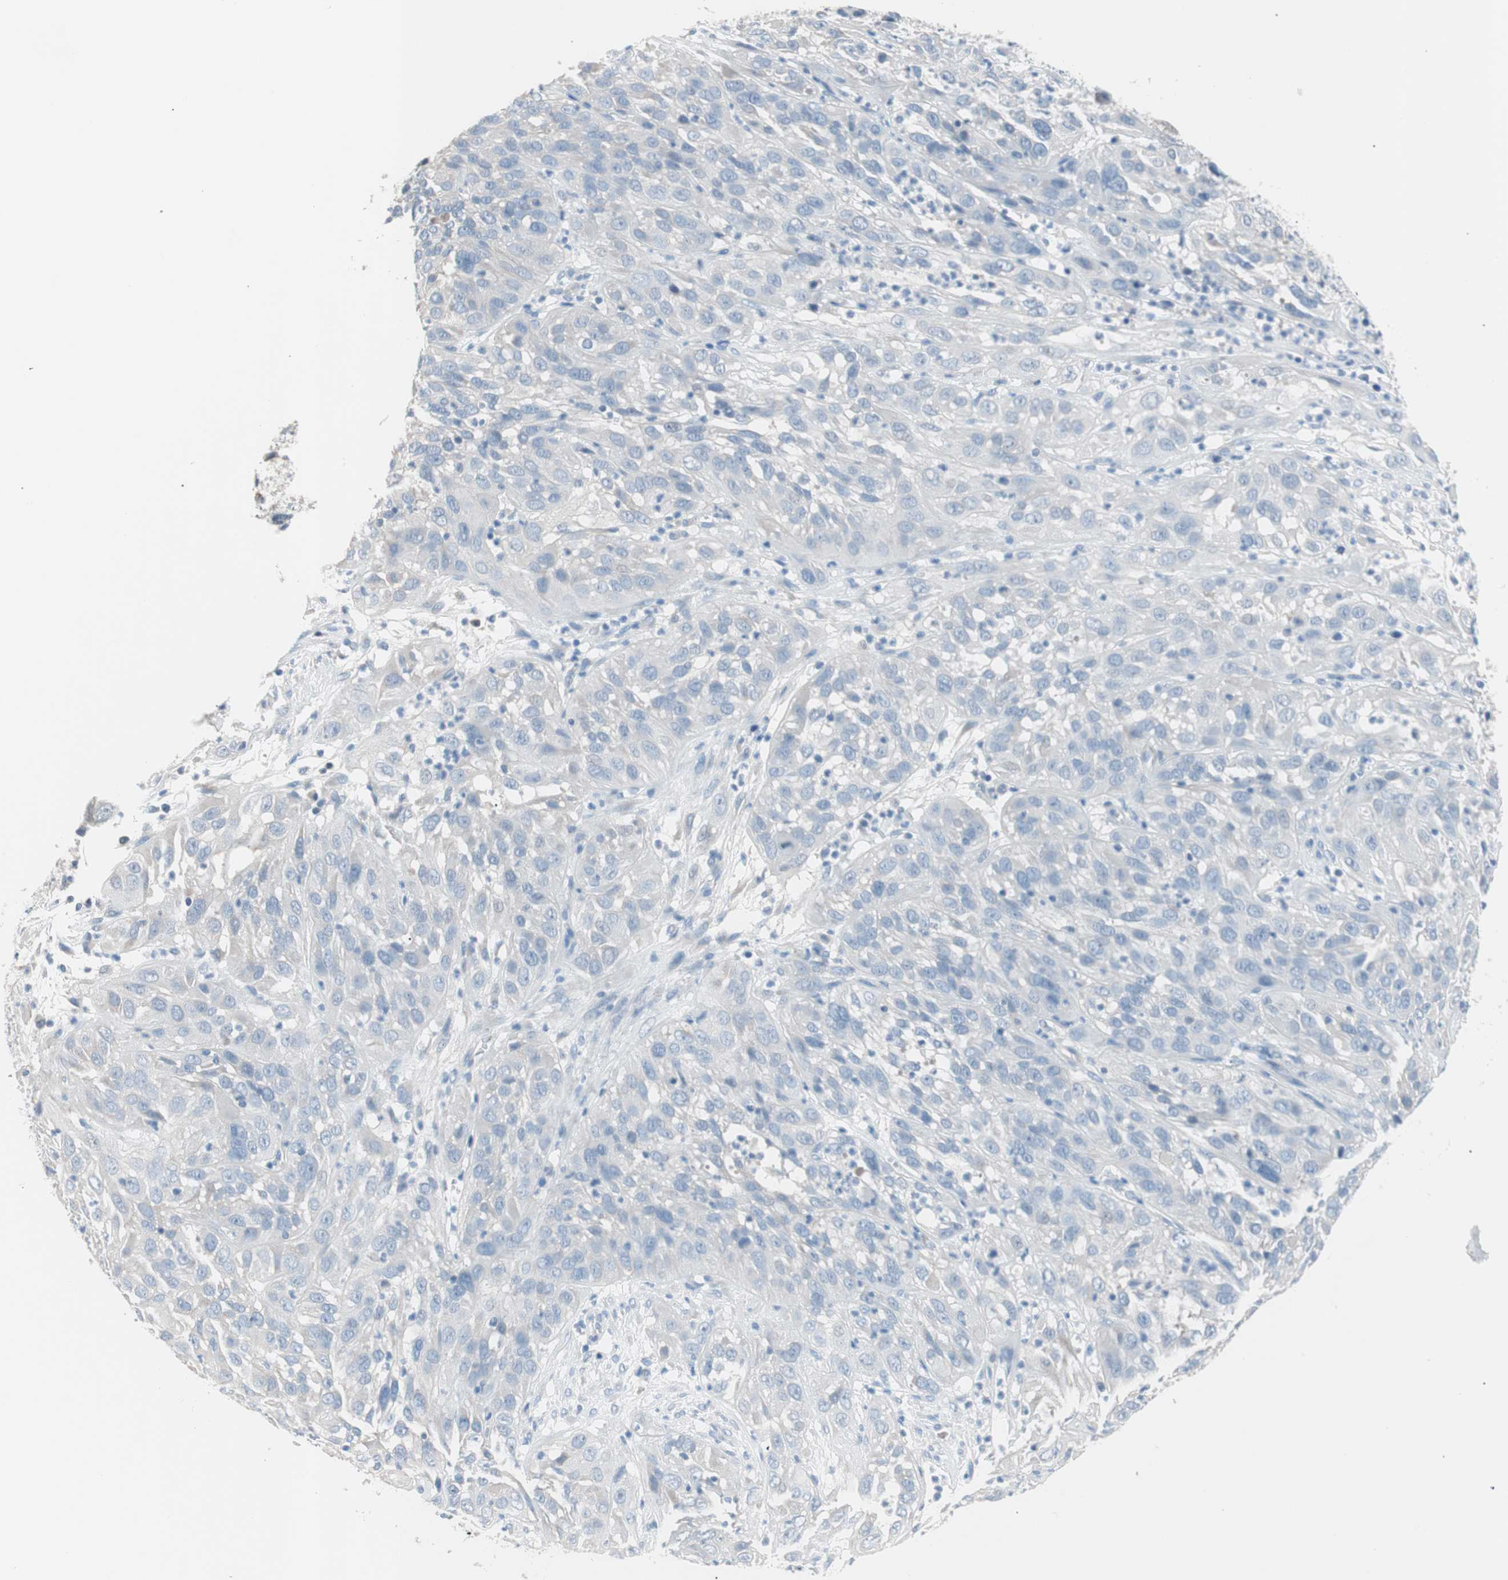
{"staining": {"intensity": "negative", "quantity": "none", "location": "none"}, "tissue": "cervical cancer", "cell_type": "Tumor cells", "image_type": "cancer", "snomed": [{"axis": "morphology", "description": "Squamous cell carcinoma, NOS"}, {"axis": "topography", "description": "Cervix"}], "caption": "The photomicrograph demonstrates no significant expression in tumor cells of cervical squamous cell carcinoma.", "gene": "VIL1", "patient": {"sex": "female", "age": 32}}